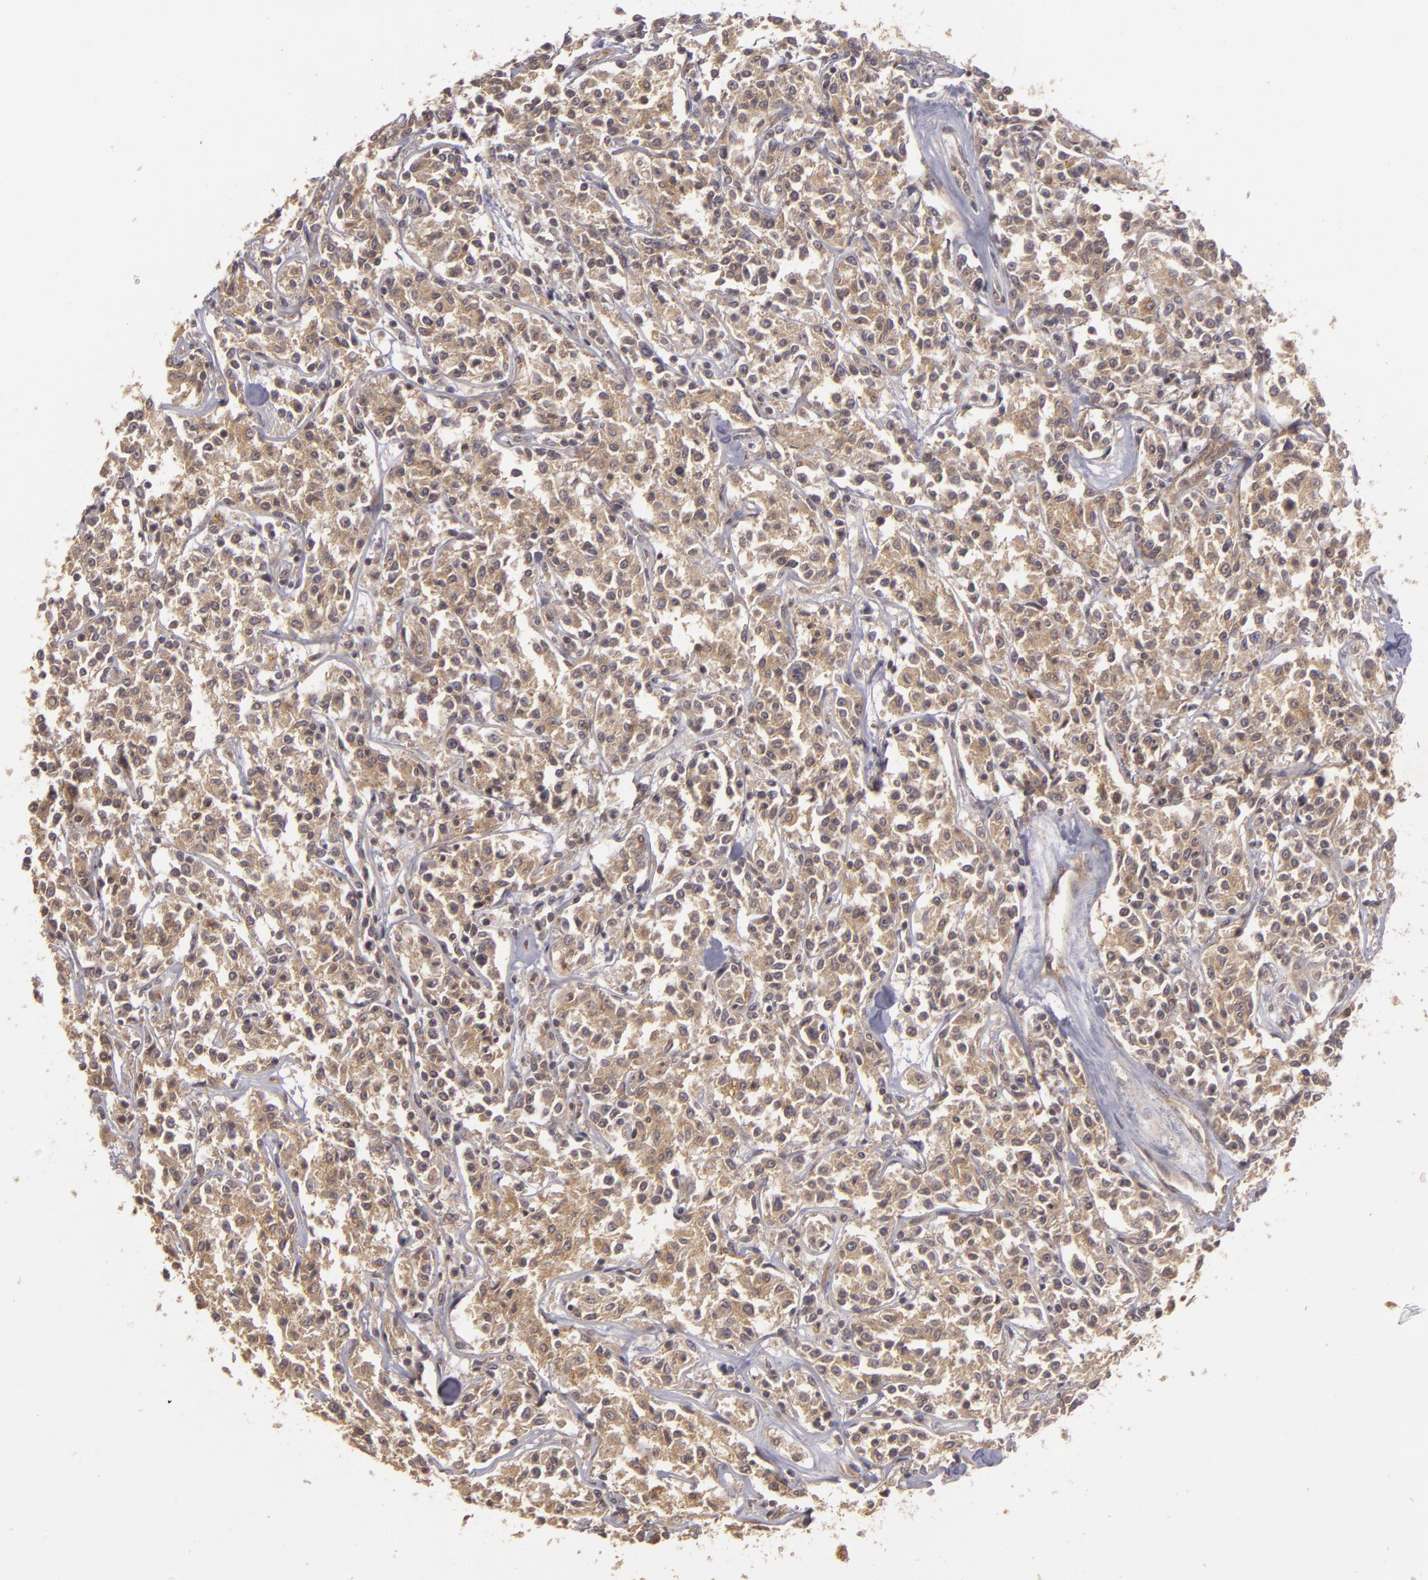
{"staining": {"intensity": "weak", "quantity": ">75%", "location": "cytoplasmic/membranous"}, "tissue": "lymphoma", "cell_type": "Tumor cells", "image_type": "cancer", "snomed": [{"axis": "morphology", "description": "Malignant lymphoma, non-Hodgkin's type, Low grade"}, {"axis": "topography", "description": "Small intestine"}], "caption": "Lymphoma was stained to show a protein in brown. There is low levels of weak cytoplasmic/membranous staining in approximately >75% of tumor cells. (Stains: DAB in brown, nuclei in blue, Microscopy: brightfield microscopy at high magnification).", "gene": "HRAS", "patient": {"sex": "female", "age": 59}}